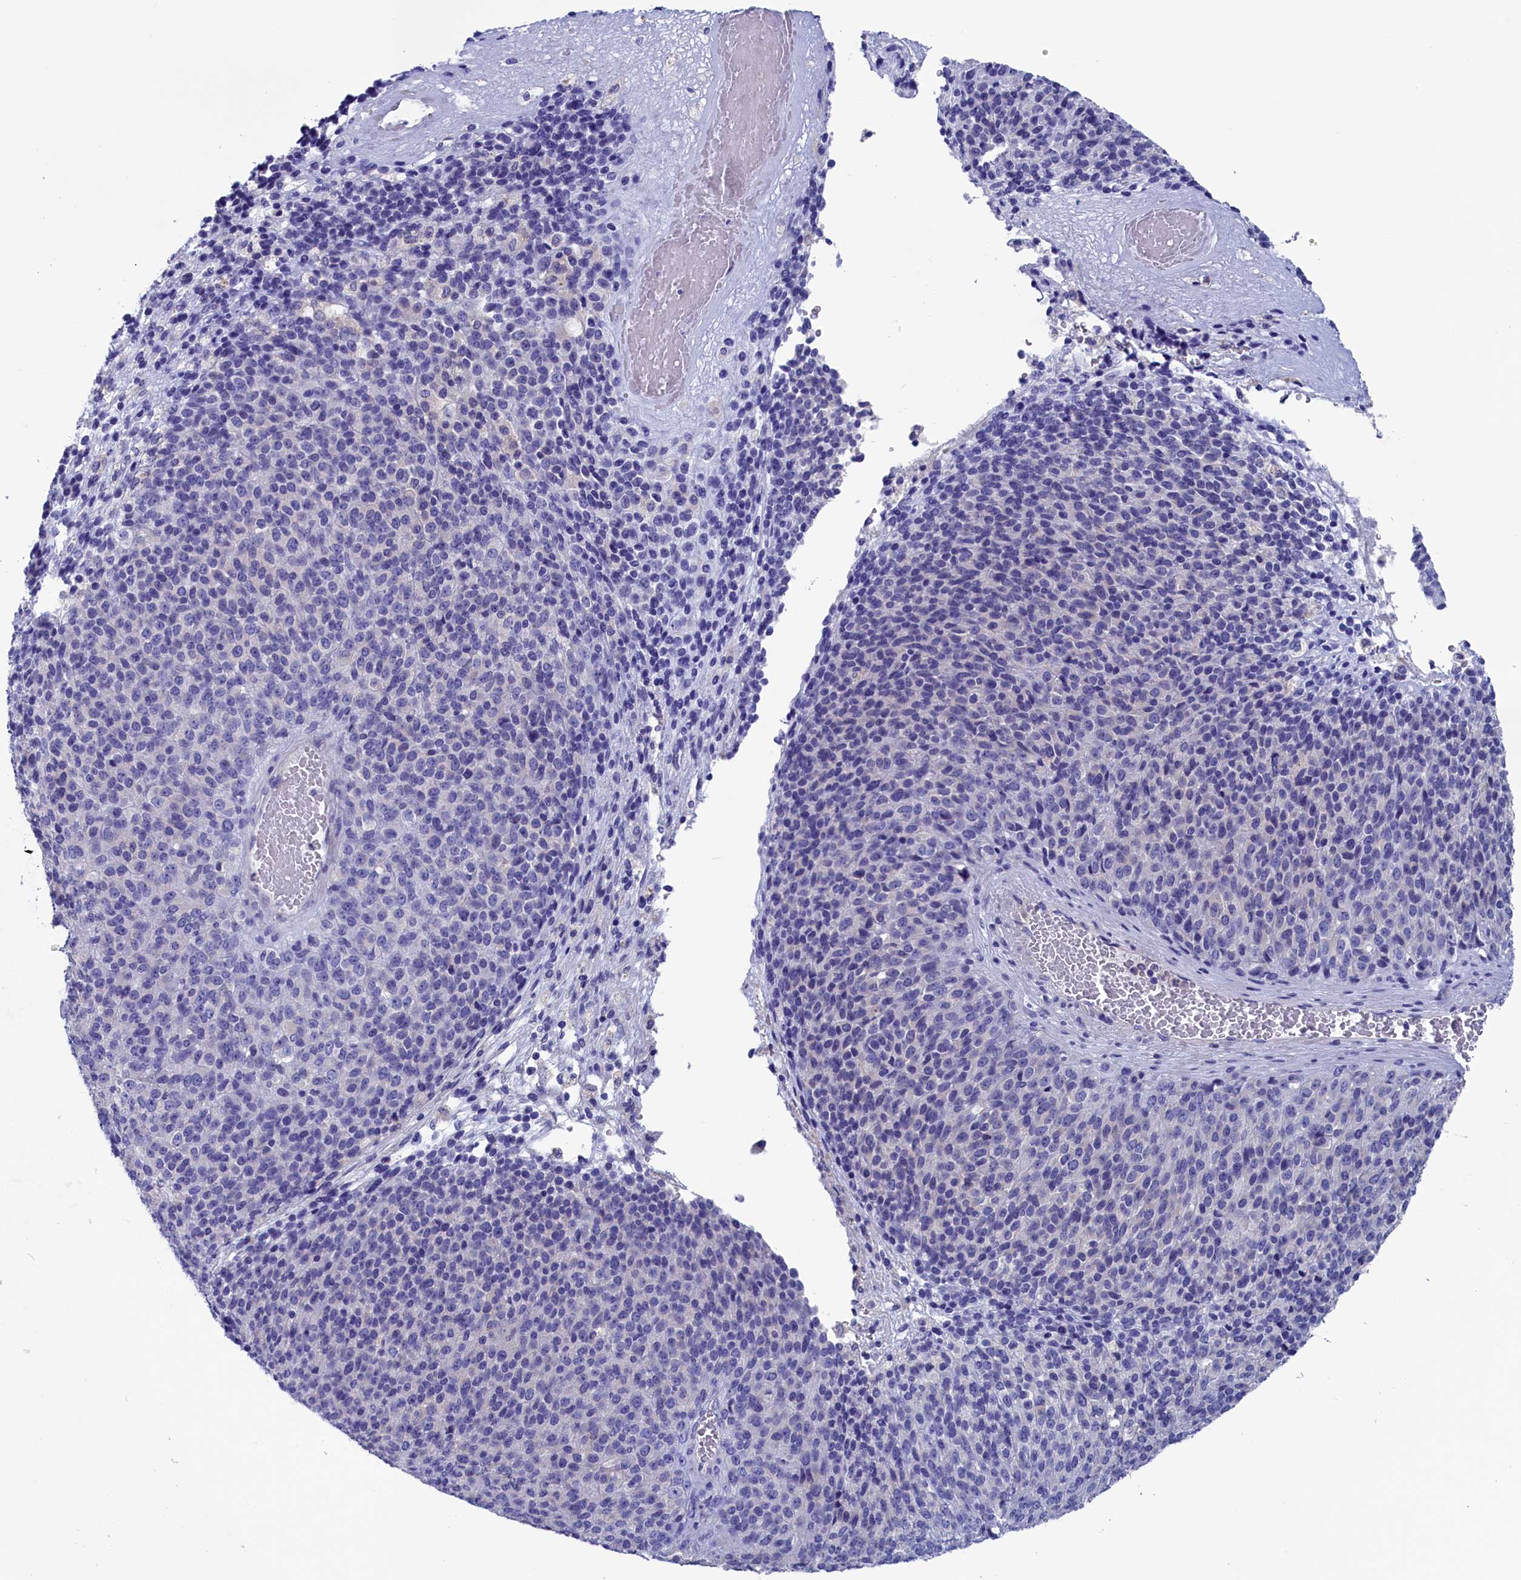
{"staining": {"intensity": "negative", "quantity": "none", "location": "none"}, "tissue": "melanoma", "cell_type": "Tumor cells", "image_type": "cancer", "snomed": [{"axis": "morphology", "description": "Malignant melanoma, Metastatic site"}, {"axis": "topography", "description": "Brain"}], "caption": "There is no significant expression in tumor cells of malignant melanoma (metastatic site).", "gene": "VPS35L", "patient": {"sex": "female", "age": 56}}